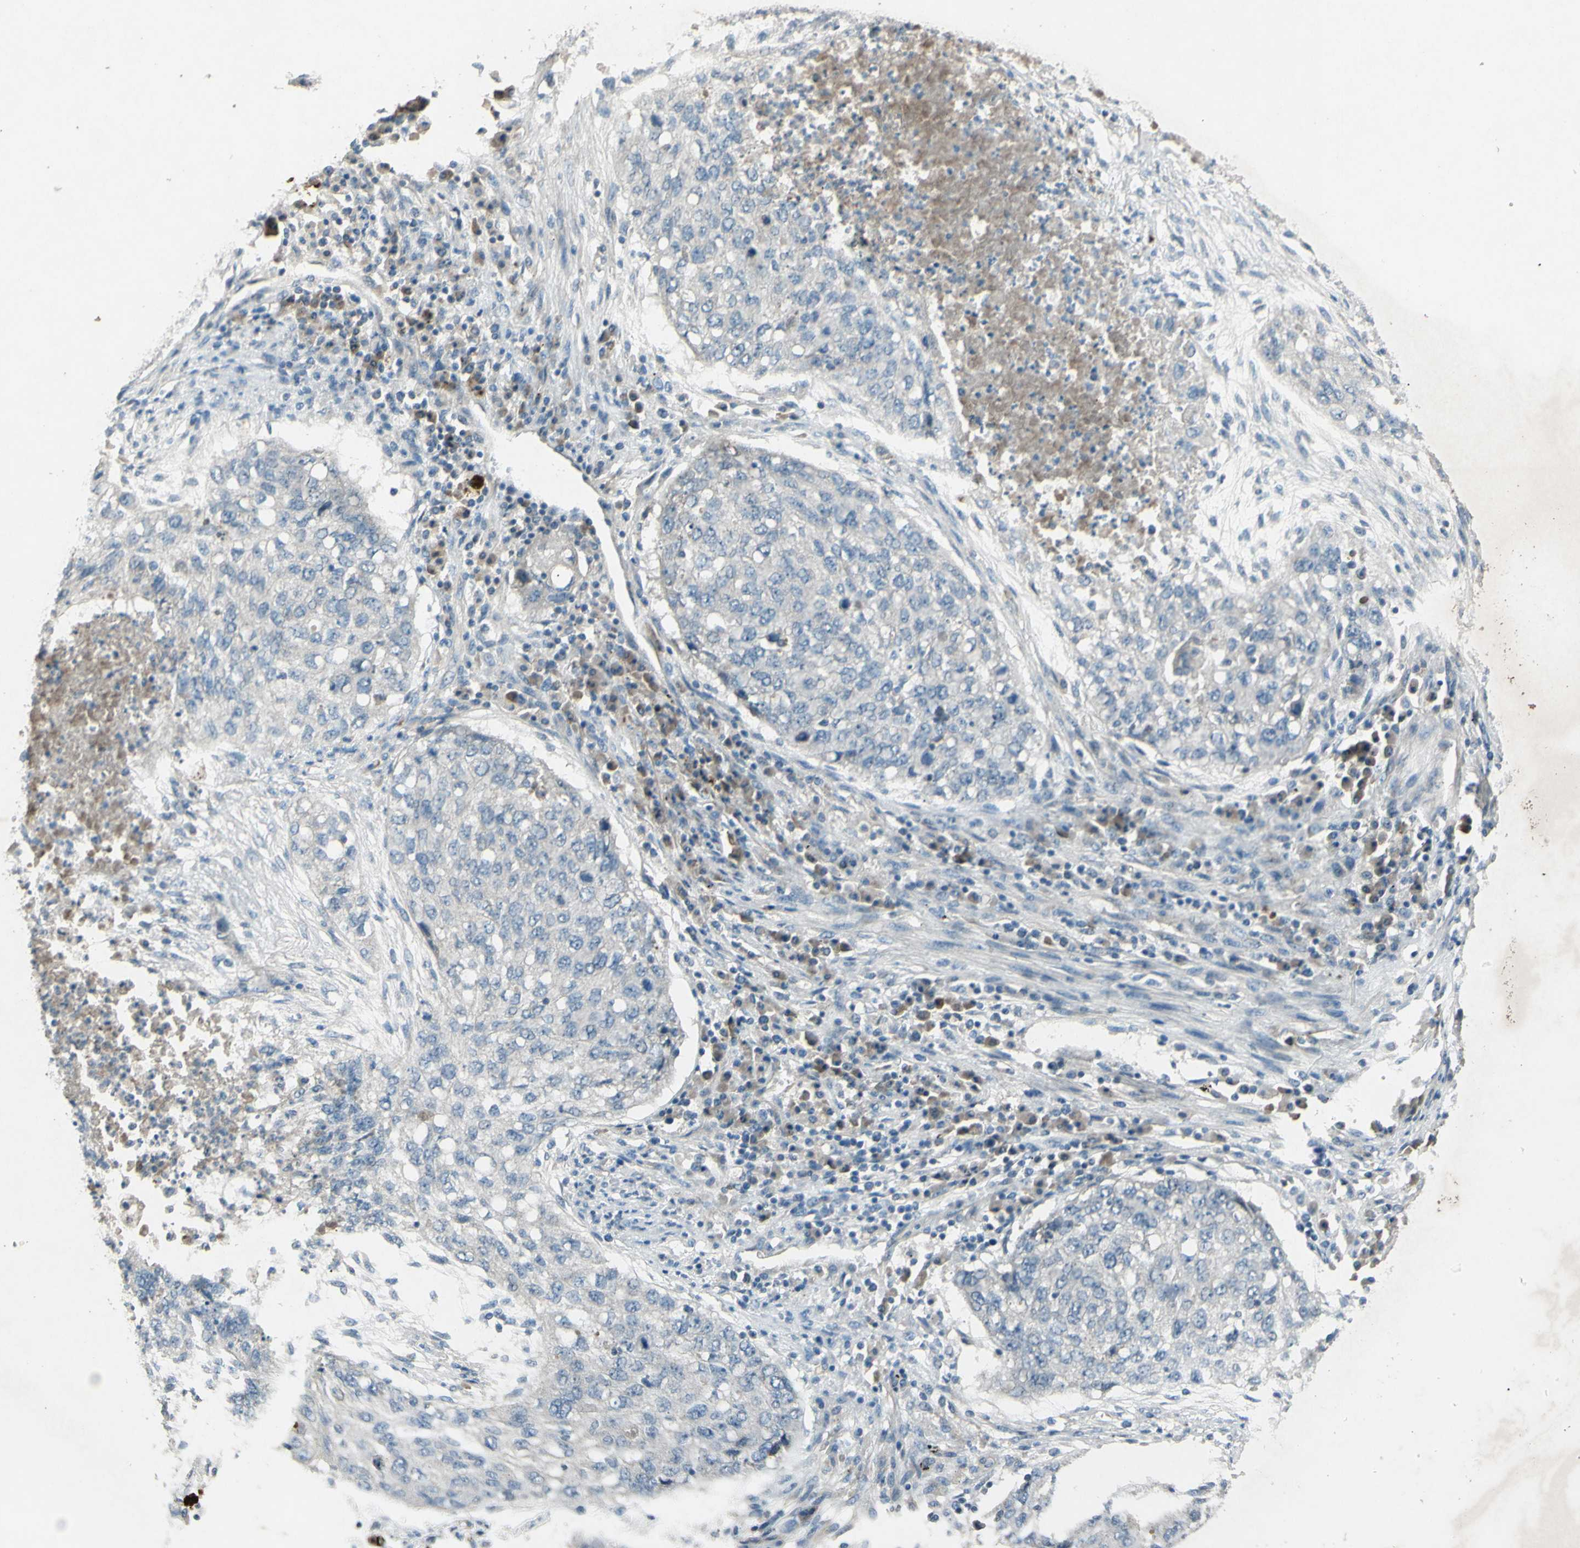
{"staining": {"intensity": "negative", "quantity": "none", "location": "none"}, "tissue": "lung cancer", "cell_type": "Tumor cells", "image_type": "cancer", "snomed": [{"axis": "morphology", "description": "Squamous cell carcinoma, NOS"}, {"axis": "topography", "description": "Lung"}], "caption": "DAB immunohistochemical staining of human lung squamous cell carcinoma demonstrates no significant staining in tumor cells. (DAB (3,3'-diaminobenzidine) immunohistochemistry (IHC) visualized using brightfield microscopy, high magnification).", "gene": "TIMM21", "patient": {"sex": "female", "age": 63}}